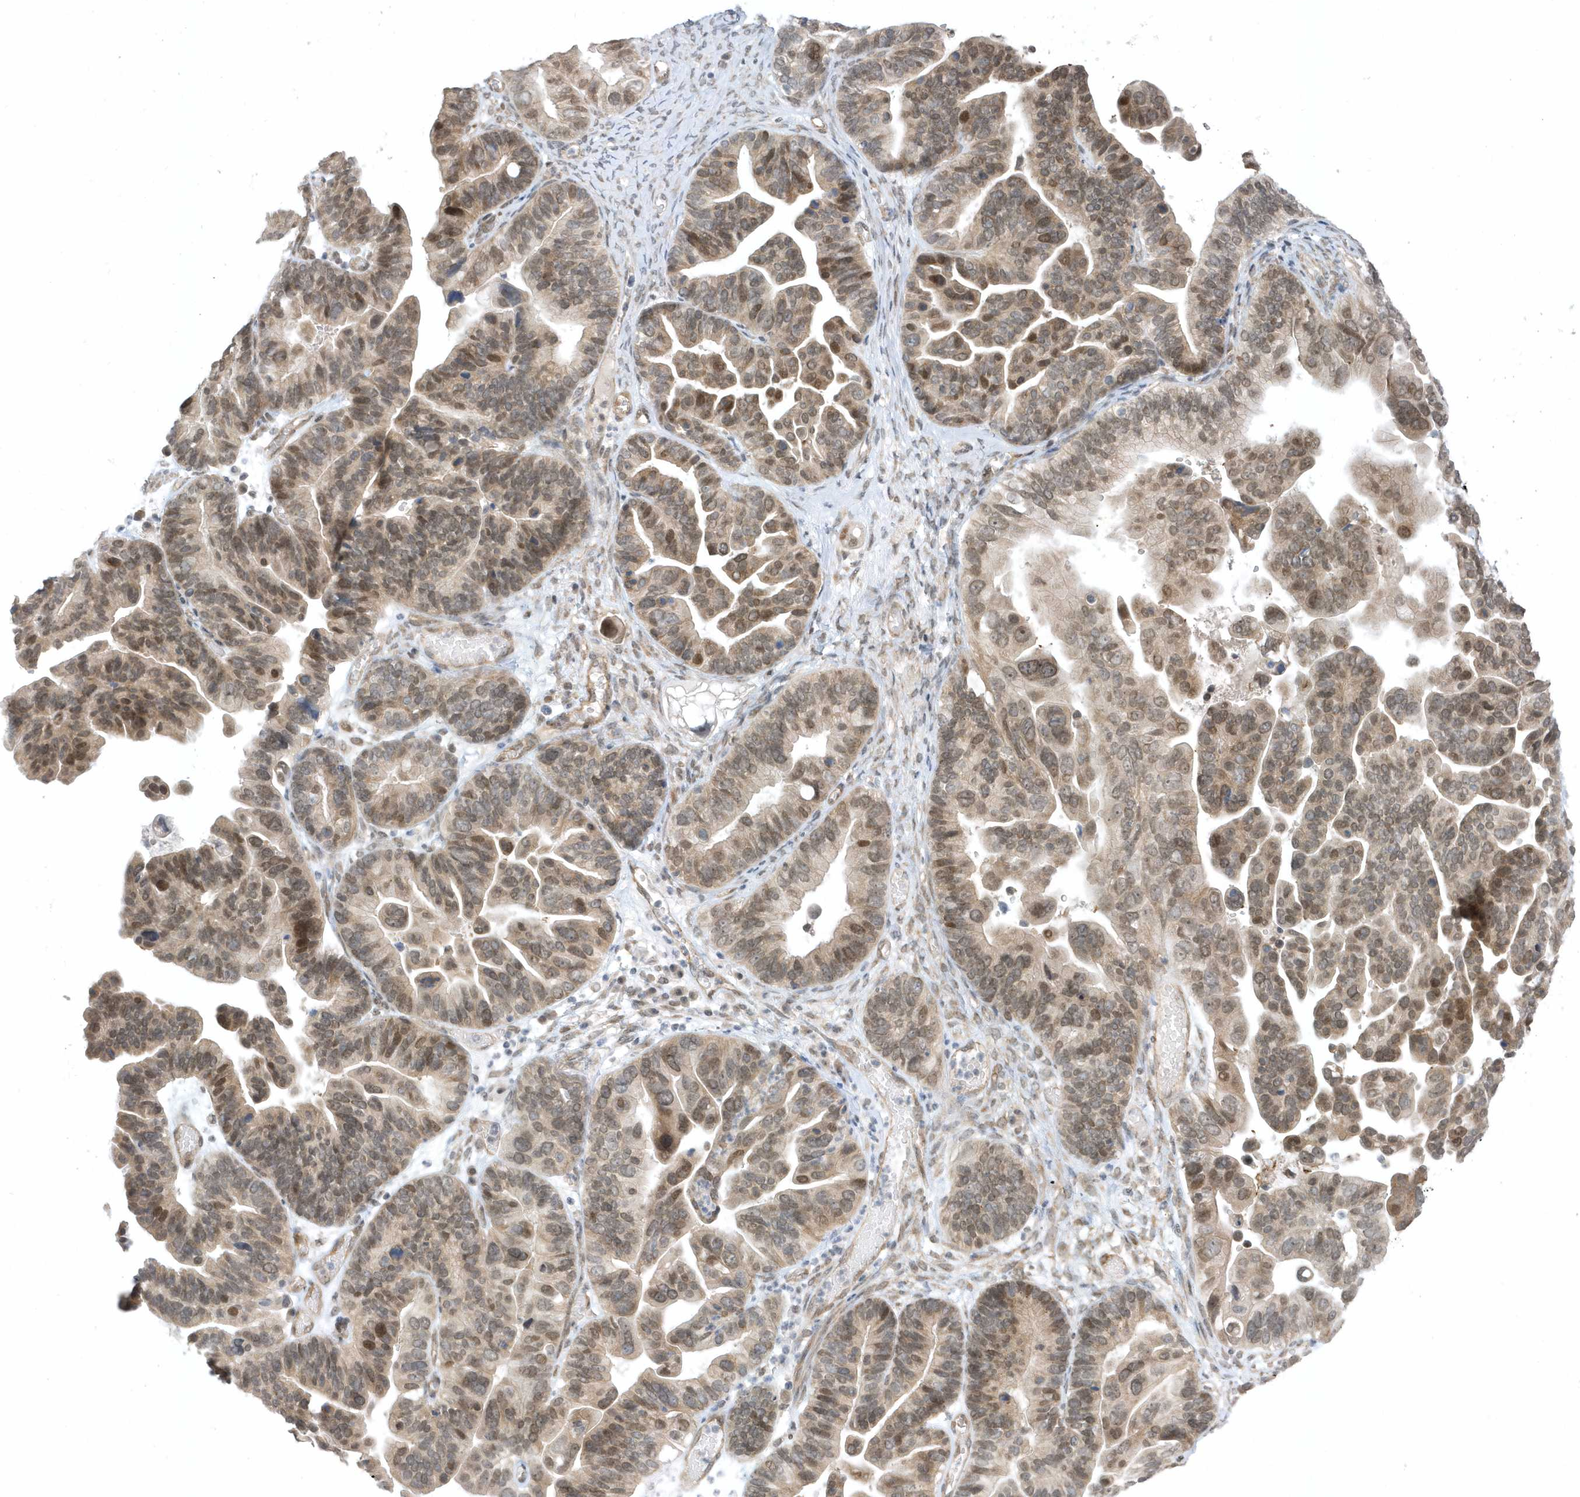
{"staining": {"intensity": "moderate", "quantity": ">75%", "location": "nuclear"}, "tissue": "ovarian cancer", "cell_type": "Tumor cells", "image_type": "cancer", "snomed": [{"axis": "morphology", "description": "Cystadenocarcinoma, serous, NOS"}, {"axis": "topography", "description": "Ovary"}], "caption": "Immunohistochemistry (IHC) of human ovarian cancer exhibits medium levels of moderate nuclear staining in about >75% of tumor cells. Nuclei are stained in blue.", "gene": "USP53", "patient": {"sex": "female", "age": 56}}